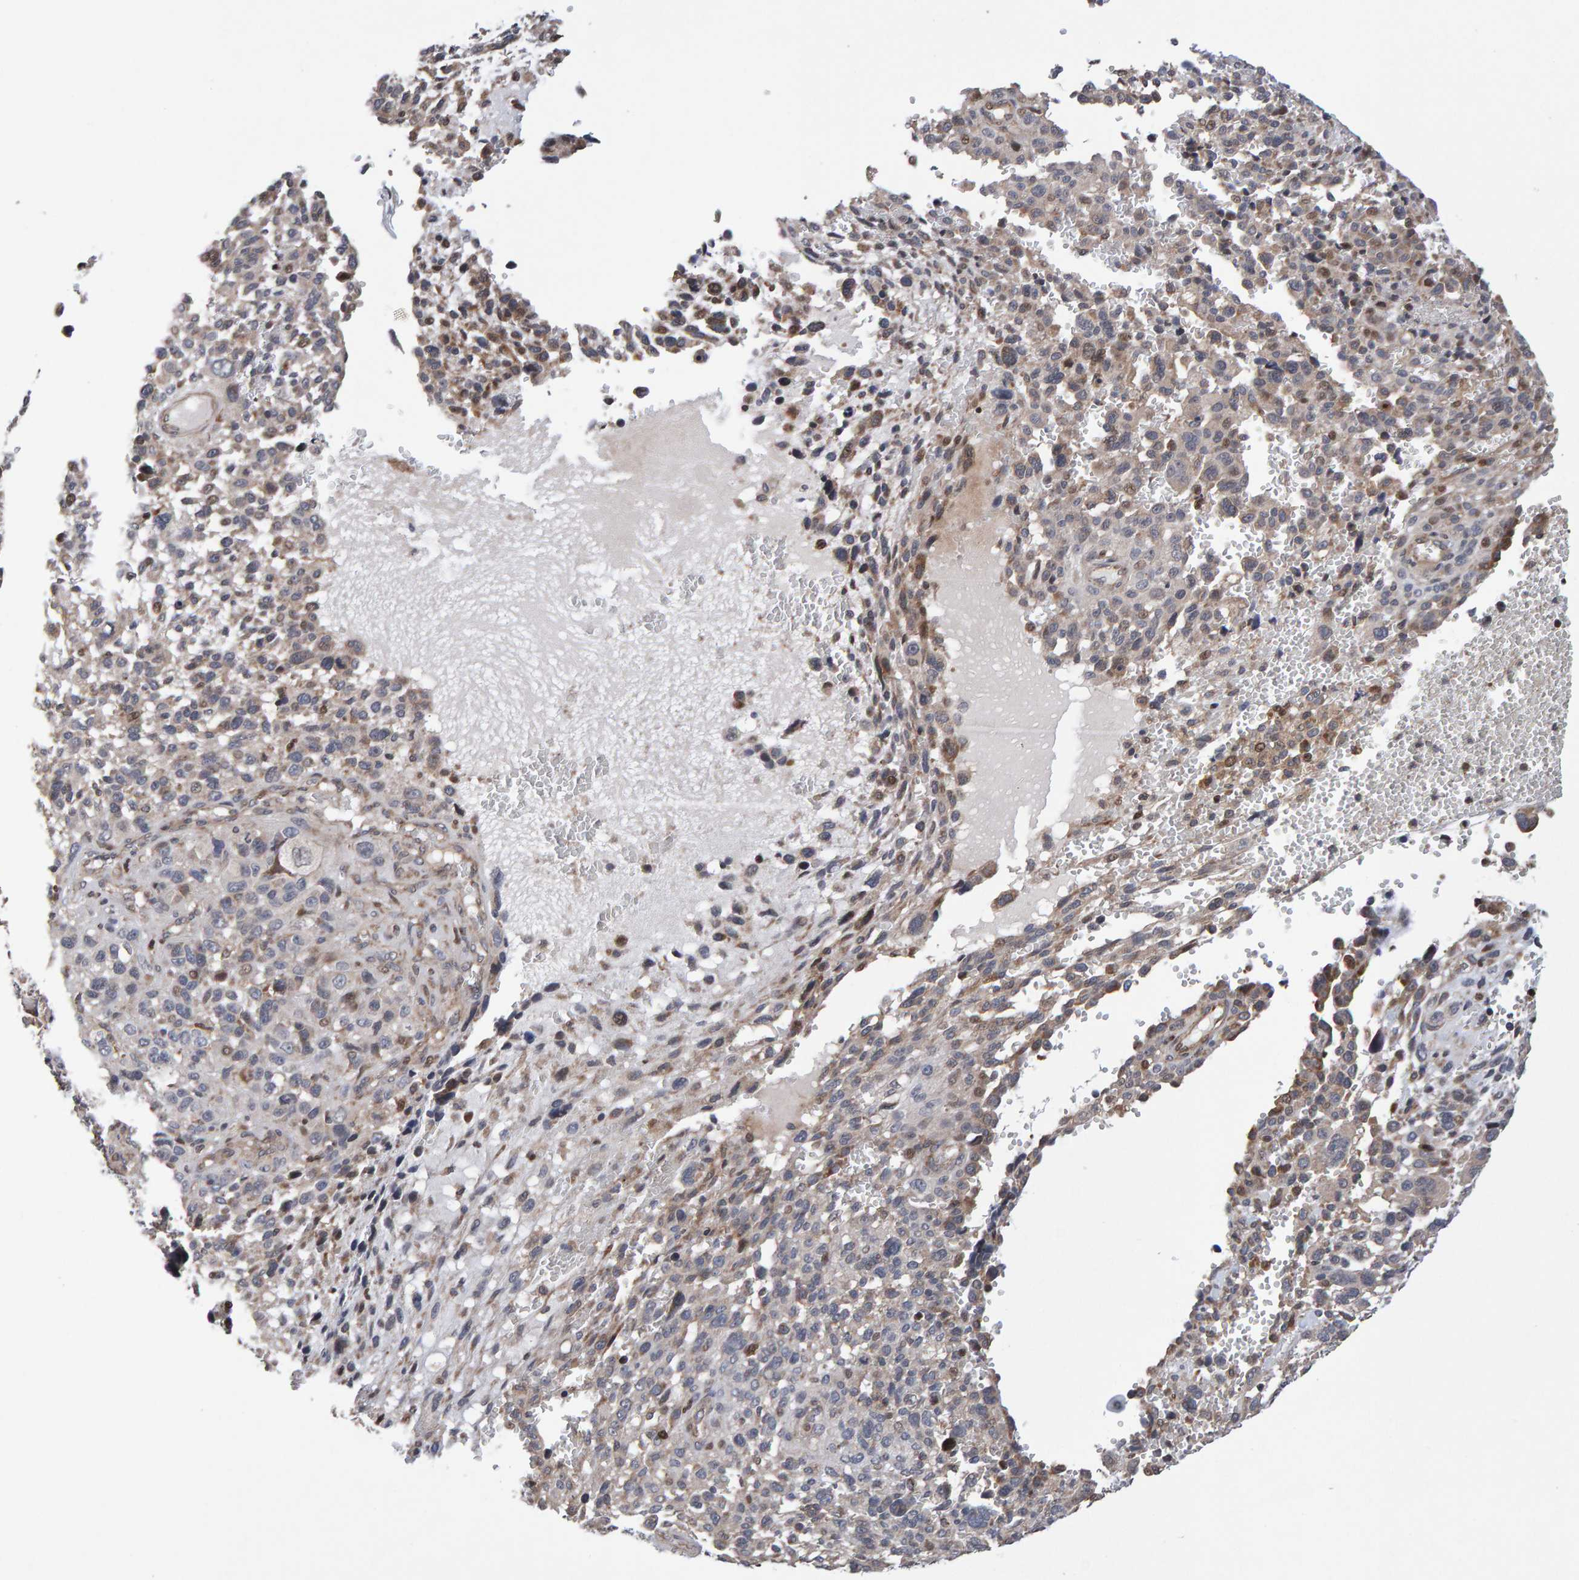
{"staining": {"intensity": "moderate", "quantity": "<25%", "location": "cytoplasmic/membranous"}, "tissue": "melanoma", "cell_type": "Tumor cells", "image_type": "cancer", "snomed": [{"axis": "morphology", "description": "Malignant melanoma, NOS"}, {"axis": "topography", "description": "Skin"}], "caption": "An IHC photomicrograph of tumor tissue is shown. Protein staining in brown labels moderate cytoplasmic/membranous positivity in malignant melanoma within tumor cells. The staining was performed using DAB, with brown indicating positive protein expression. Nuclei are stained blue with hematoxylin.", "gene": "PECR", "patient": {"sex": "female", "age": 55}}